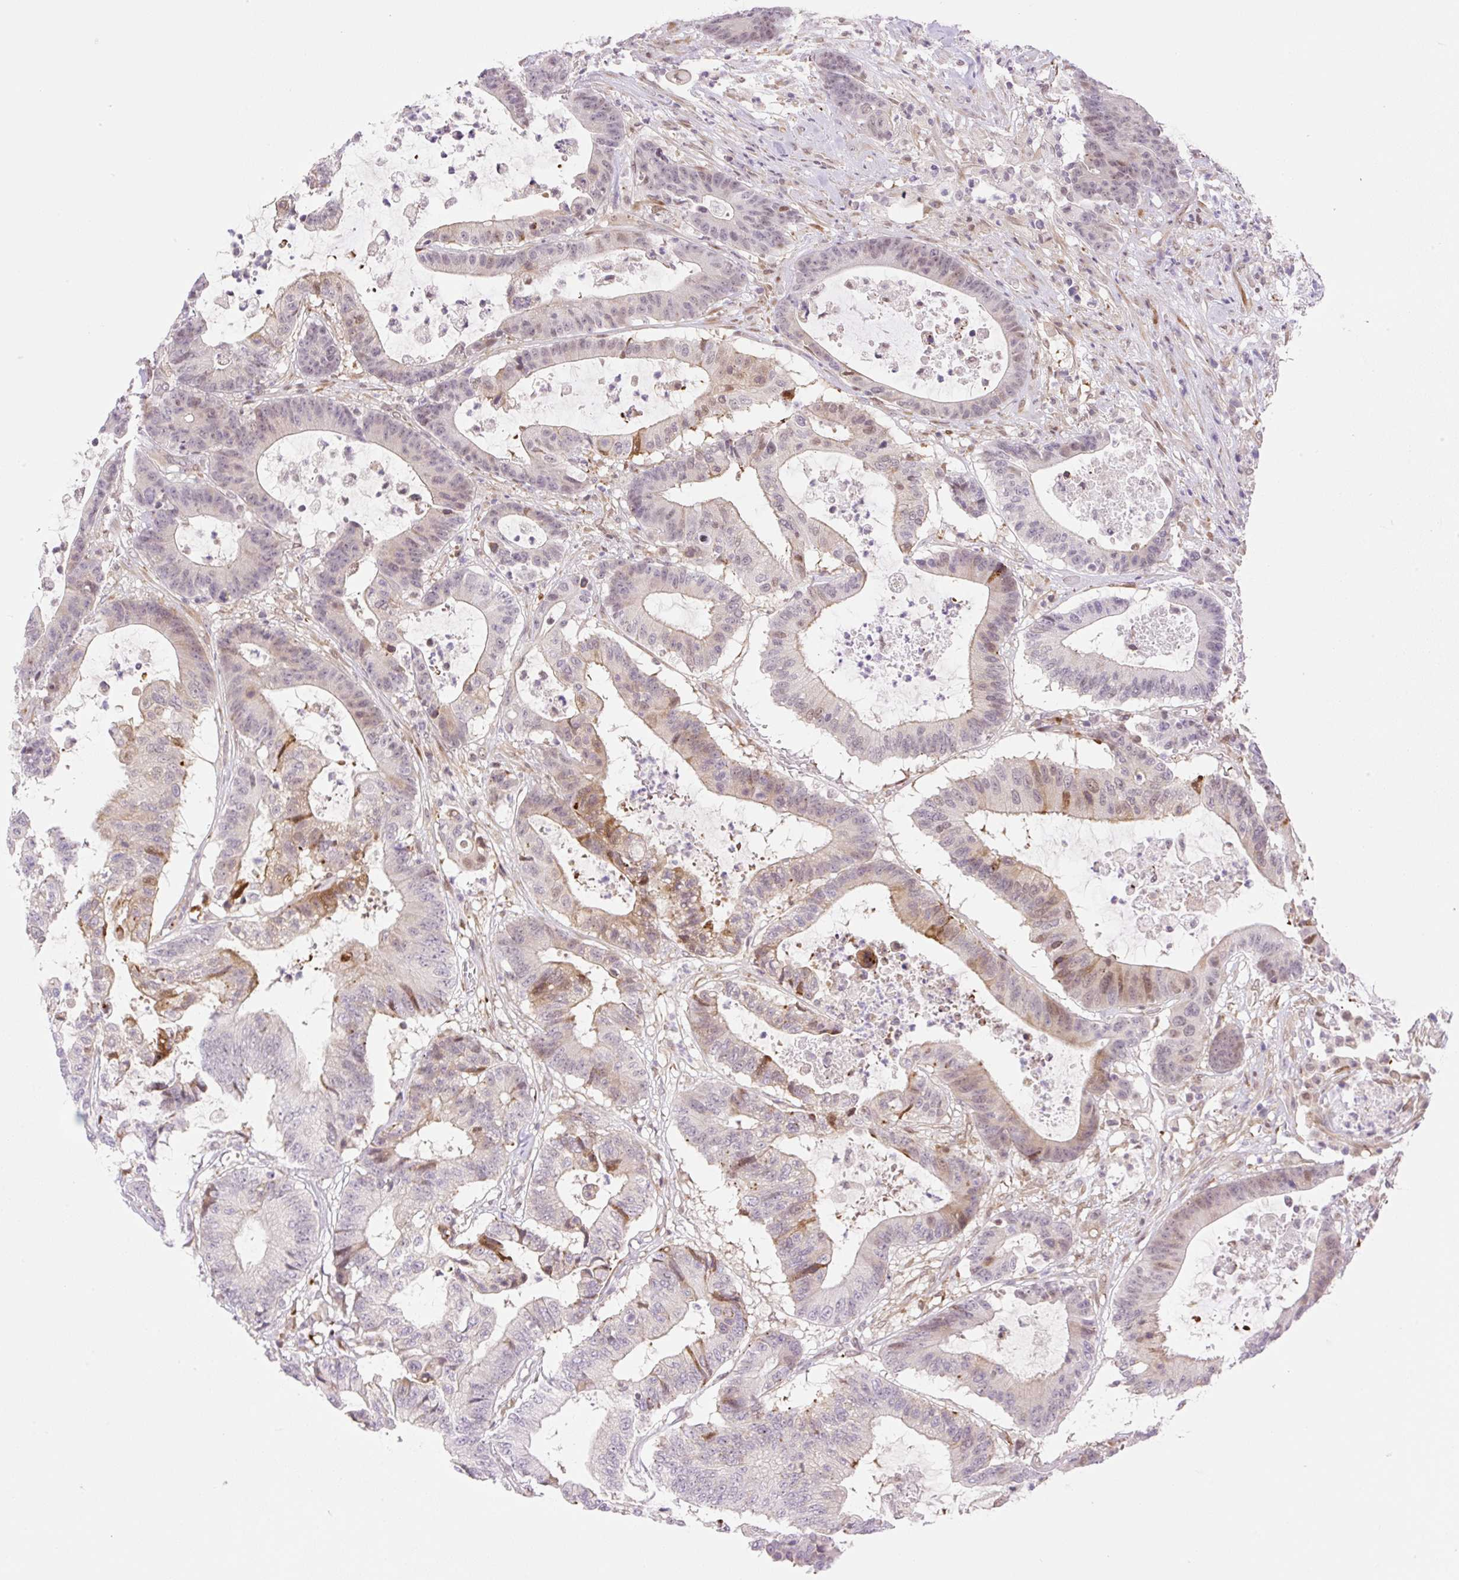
{"staining": {"intensity": "moderate", "quantity": "<25%", "location": "cytoplasmic/membranous,nuclear"}, "tissue": "colorectal cancer", "cell_type": "Tumor cells", "image_type": "cancer", "snomed": [{"axis": "morphology", "description": "Adenocarcinoma, NOS"}, {"axis": "topography", "description": "Colon"}], "caption": "There is low levels of moderate cytoplasmic/membranous and nuclear expression in tumor cells of colorectal cancer, as demonstrated by immunohistochemical staining (brown color).", "gene": "ZFP41", "patient": {"sex": "female", "age": 84}}